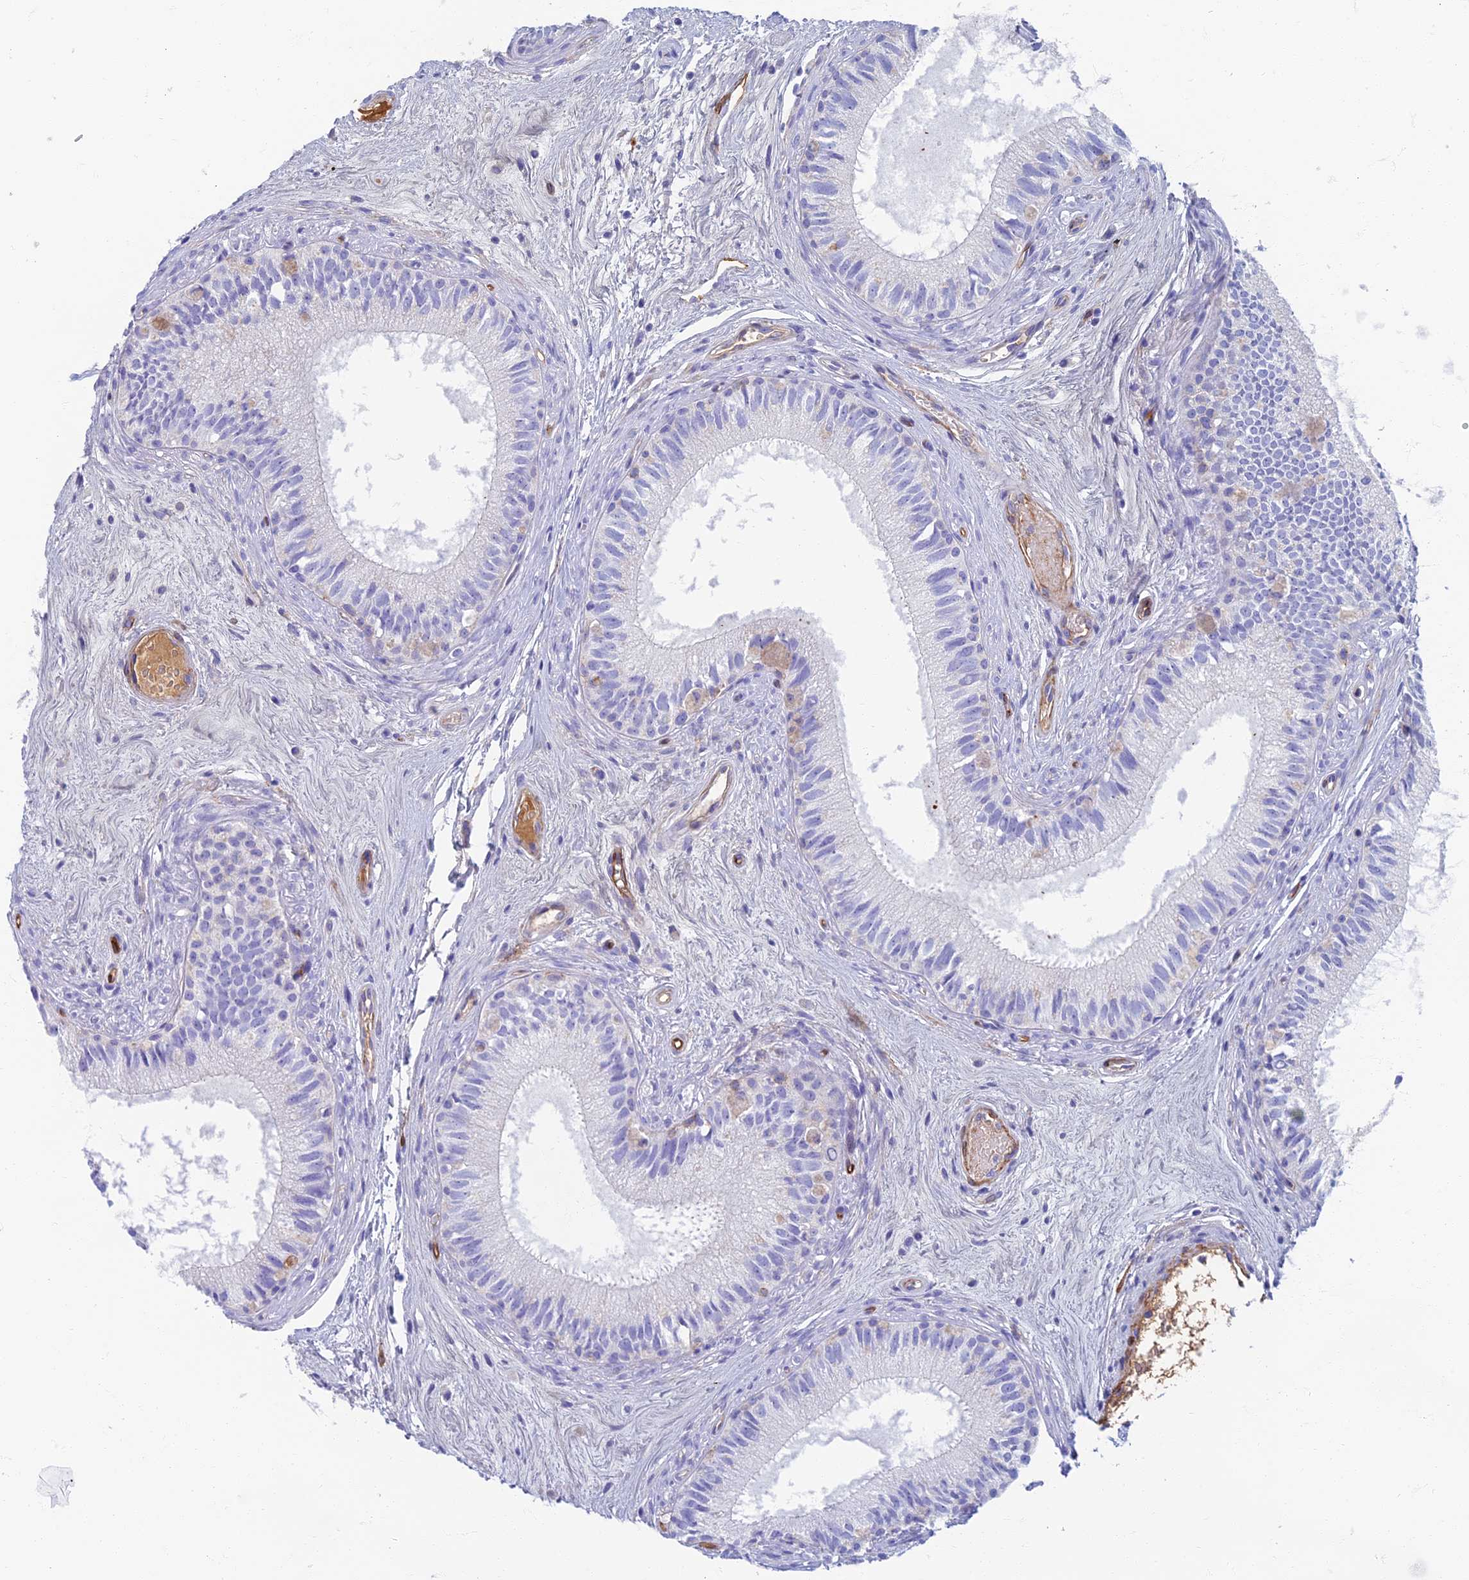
{"staining": {"intensity": "negative", "quantity": "none", "location": "none"}, "tissue": "epididymis", "cell_type": "Glandular cells", "image_type": "normal", "snomed": [{"axis": "morphology", "description": "Normal tissue, NOS"}, {"axis": "topography", "description": "Epididymis"}], "caption": "Normal epididymis was stained to show a protein in brown. There is no significant staining in glandular cells. Nuclei are stained in blue.", "gene": "ETFRF1", "patient": {"sex": "male", "age": 71}}